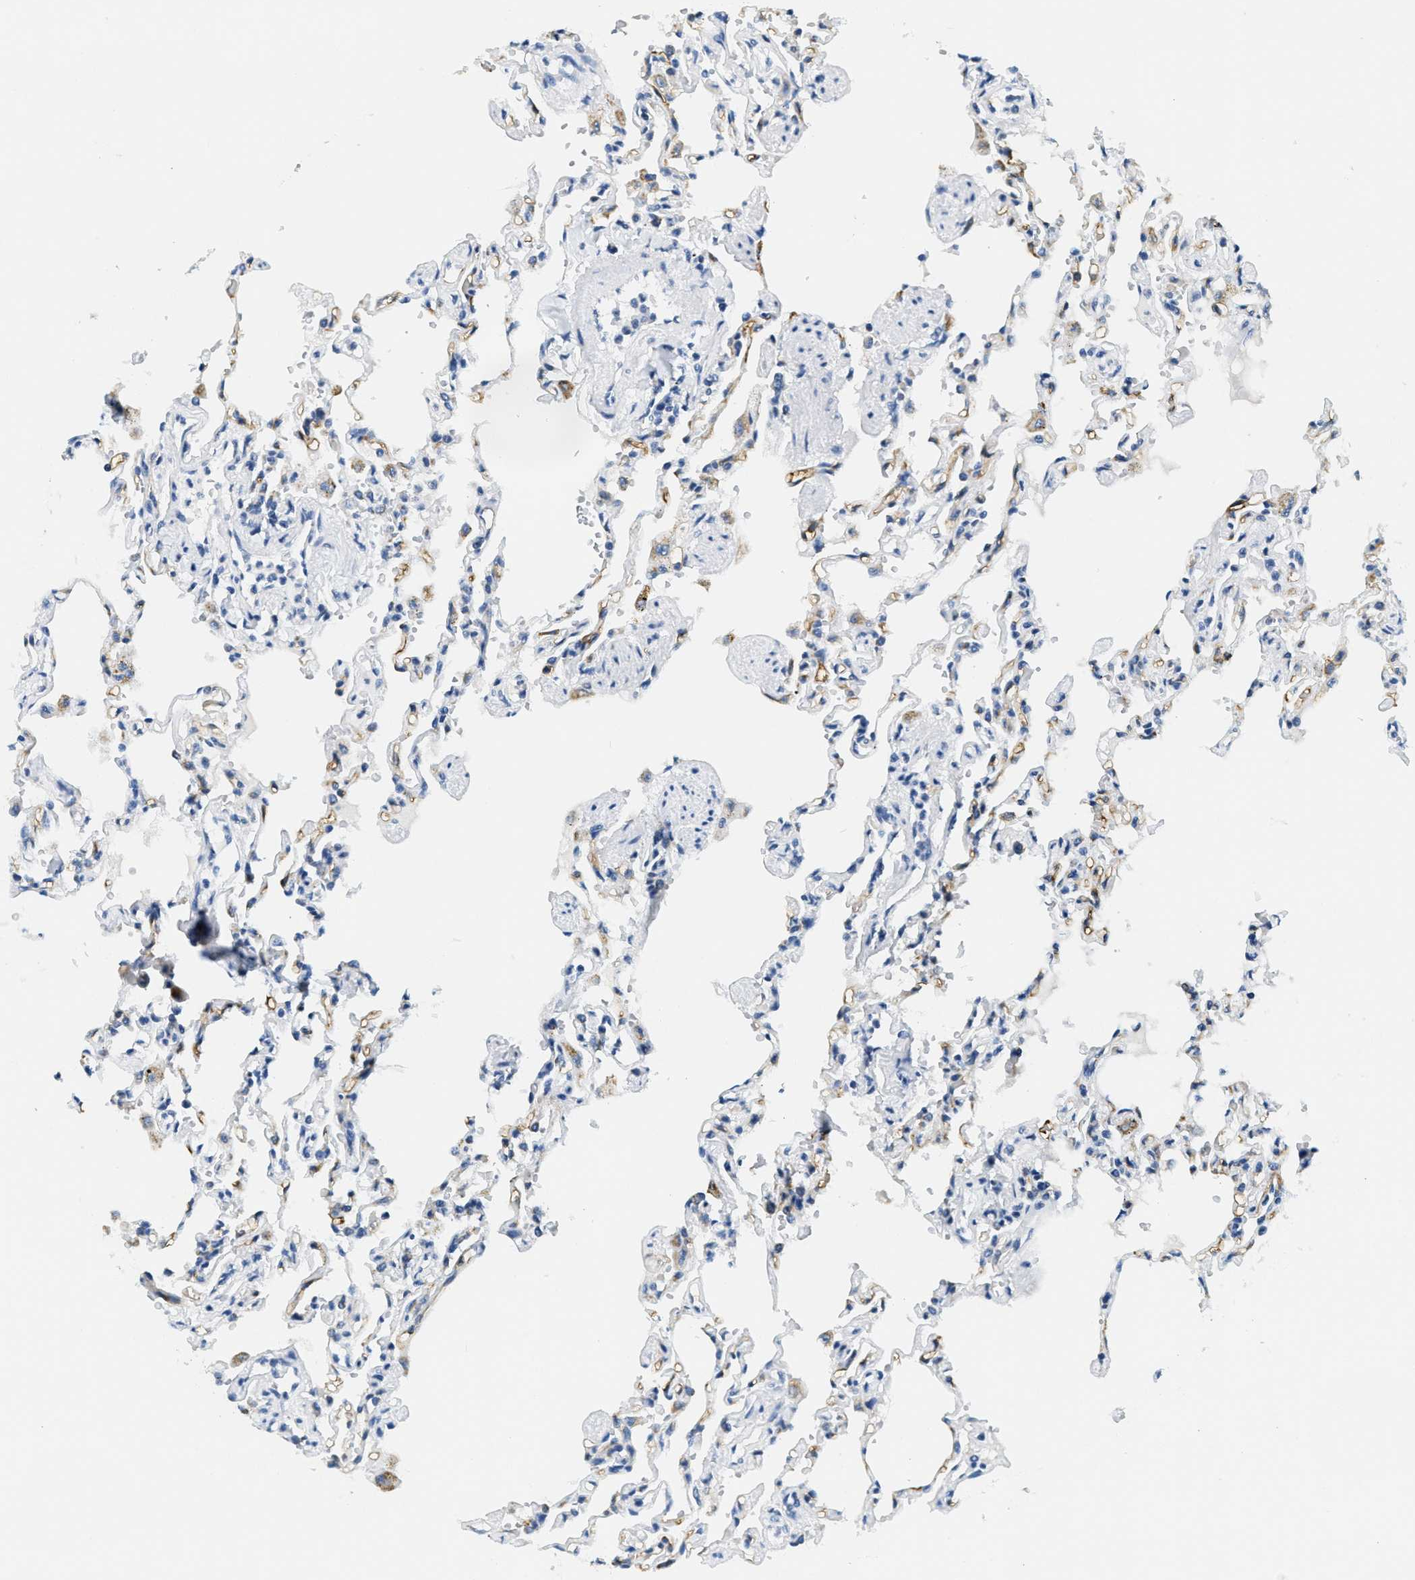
{"staining": {"intensity": "negative", "quantity": "none", "location": "none"}, "tissue": "lung", "cell_type": "Alveolar cells", "image_type": "normal", "snomed": [{"axis": "morphology", "description": "Normal tissue, NOS"}, {"axis": "topography", "description": "Lung"}], "caption": "DAB (3,3'-diaminobenzidine) immunohistochemical staining of normal human lung displays no significant positivity in alveolar cells.", "gene": "CA4", "patient": {"sex": "male", "age": 21}}